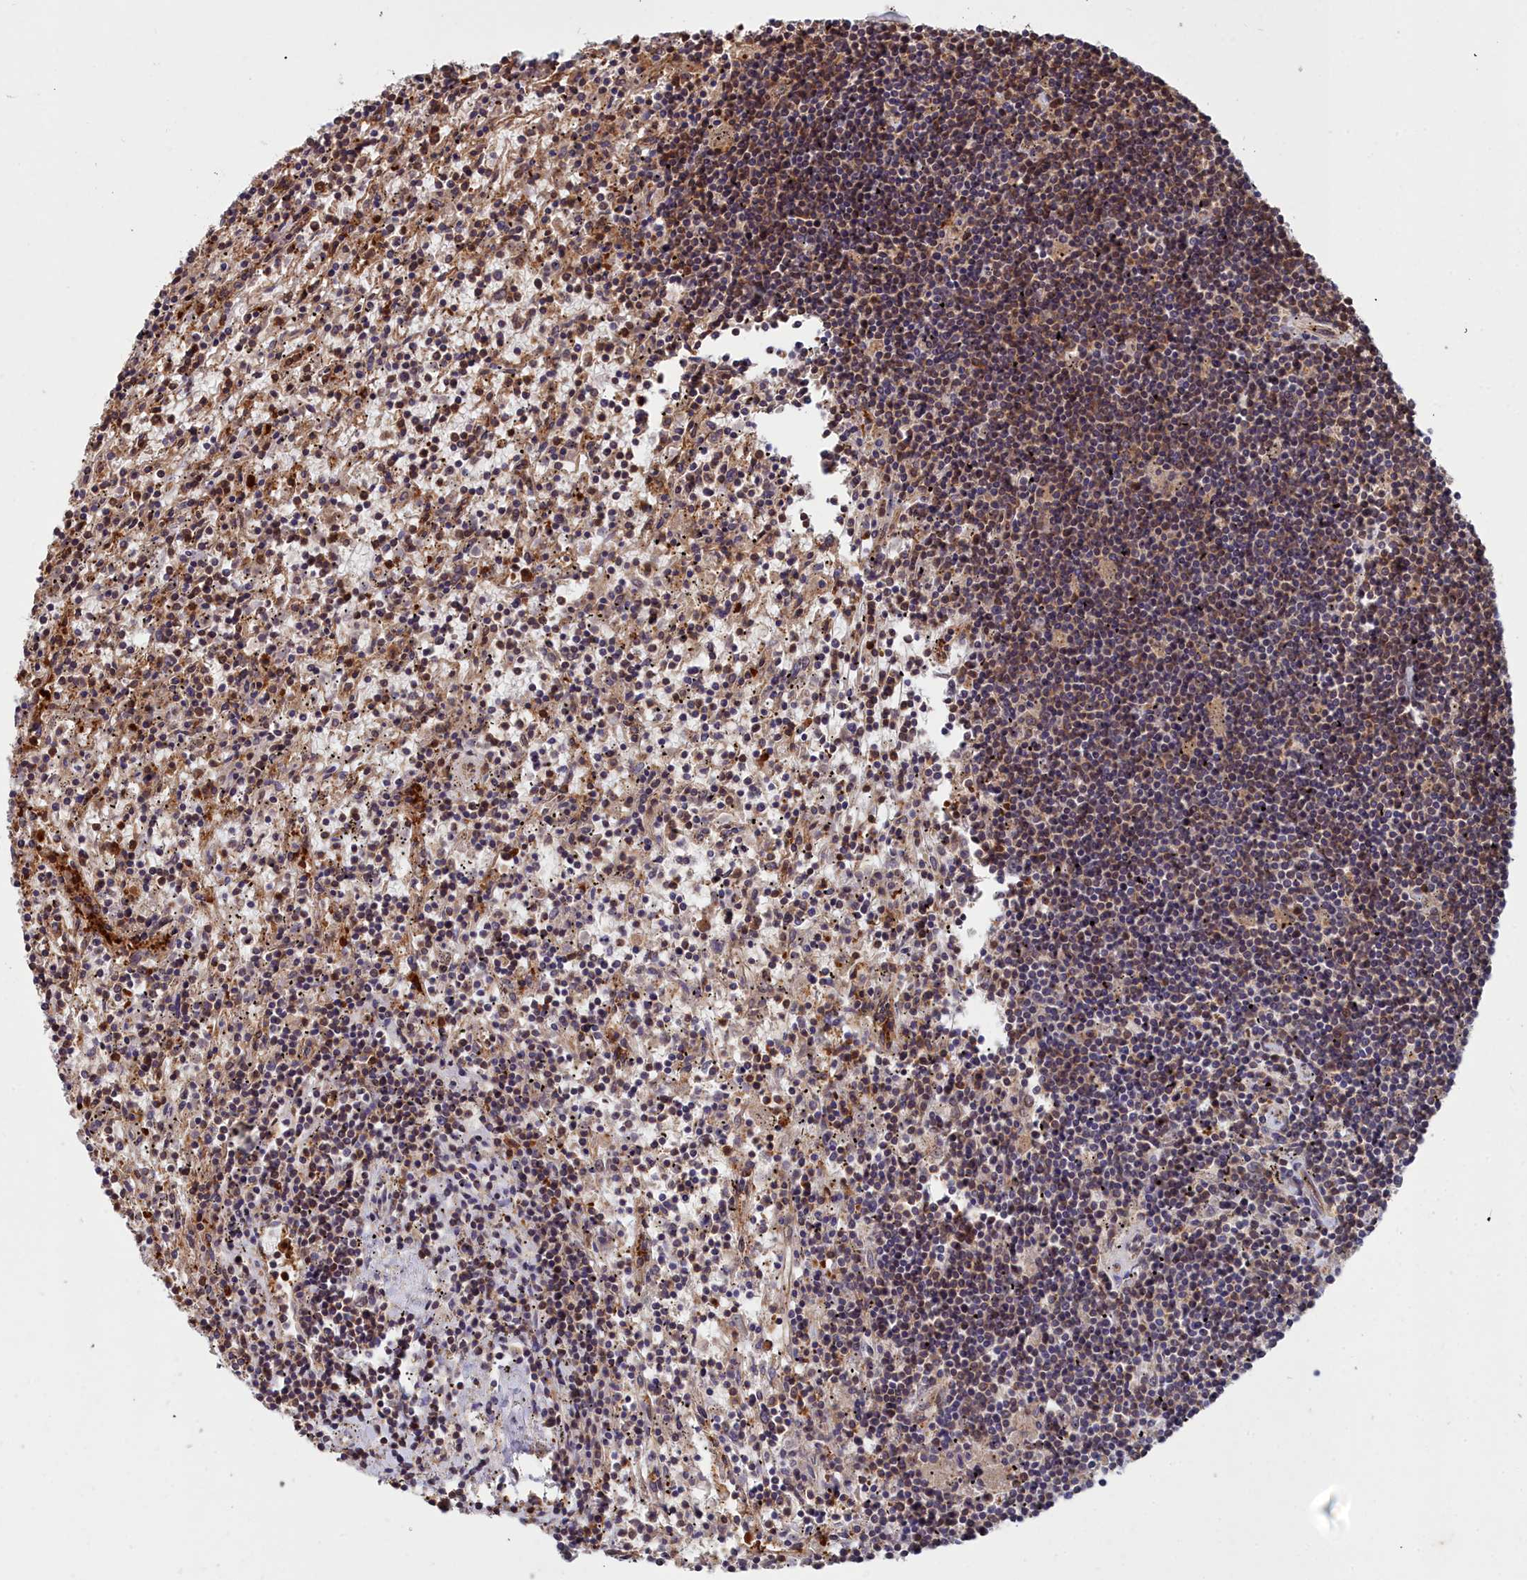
{"staining": {"intensity": "weak", "quantity": ">75%", "location": "cytoplasmic/membranous"}, "tissue": "lymphoma", "cell_type": "Tumor cells", "image_type": "cancer", "snomed": [{"axis": "morphology", "description": "Malignant lymphoma, non-Hodgkin's type, Low grade"}, {"axis": "topography", "description": "Spleen"}], "caption": "Protein expression analysis of human lymphoma reveals weak cytoplasmic/membranous expression in approximately >75% of tumor cells.", "gene": "GFRA2", "patient": {"sex": "male", "age": 76}}